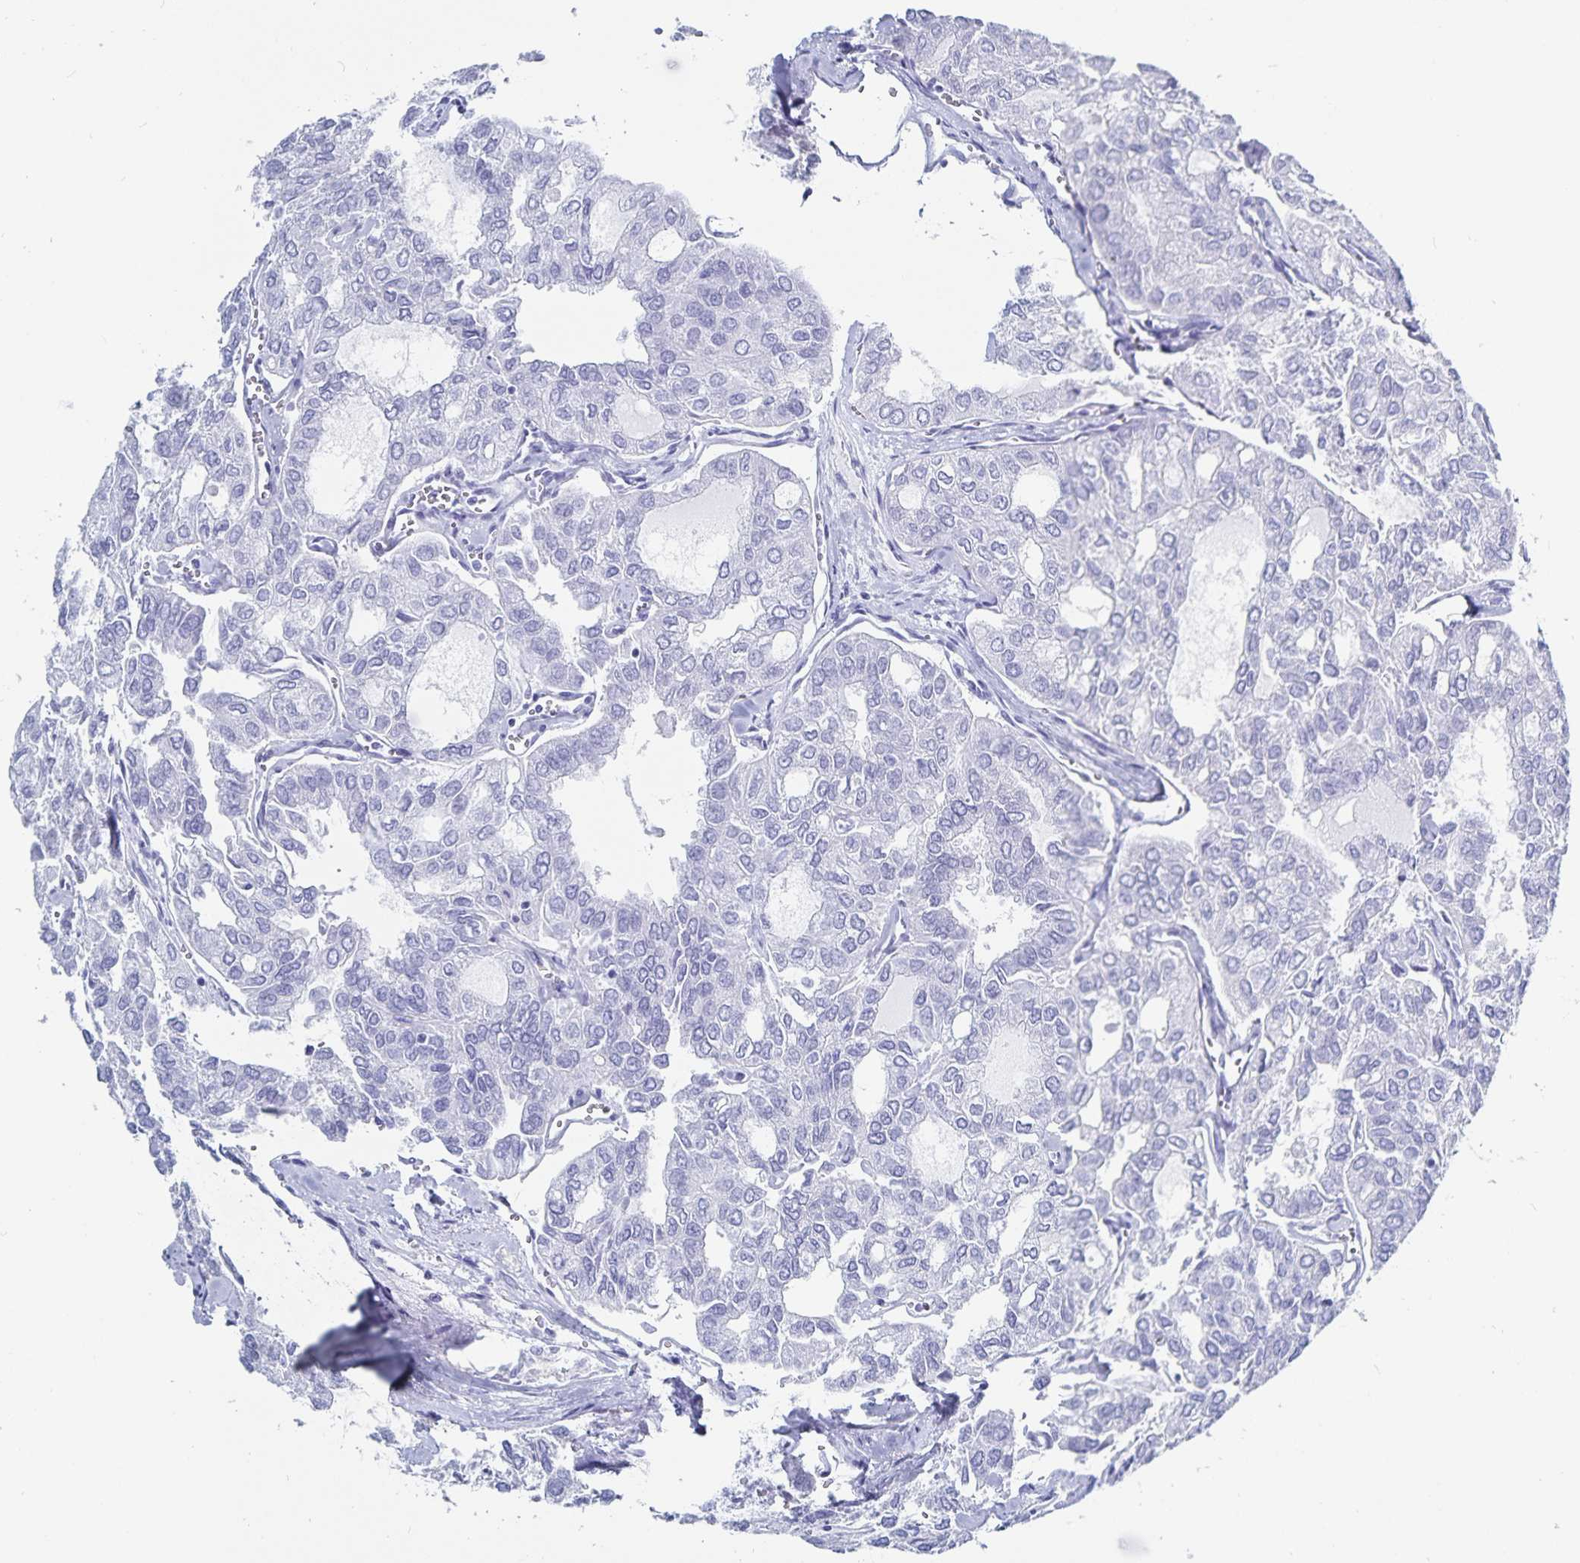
{"staining": {"intensity": "negative", "quantity": "none", "location": "none"}, "tissue": "thyroid cancer", "cell_type": "Tumor cells", "image_type": "cancer", "snomed": [{"axis": "morphology", "description": "Follicular adenoma carcinoma, NOS"}, {"axis": "topography", "description": "Thyroid gland"}], "caption": "The immunohistochemistry photomicrograph has no significant staining in tumor cells of thyroid cancer tissue. The staining is performed using DAB (3,3'-diaminobenzidine) brown chromogen with nuclei counter-stained in using hematoxylin.", "gene": "C19orf73", "patient": {"sex": "male", "age": 75}}